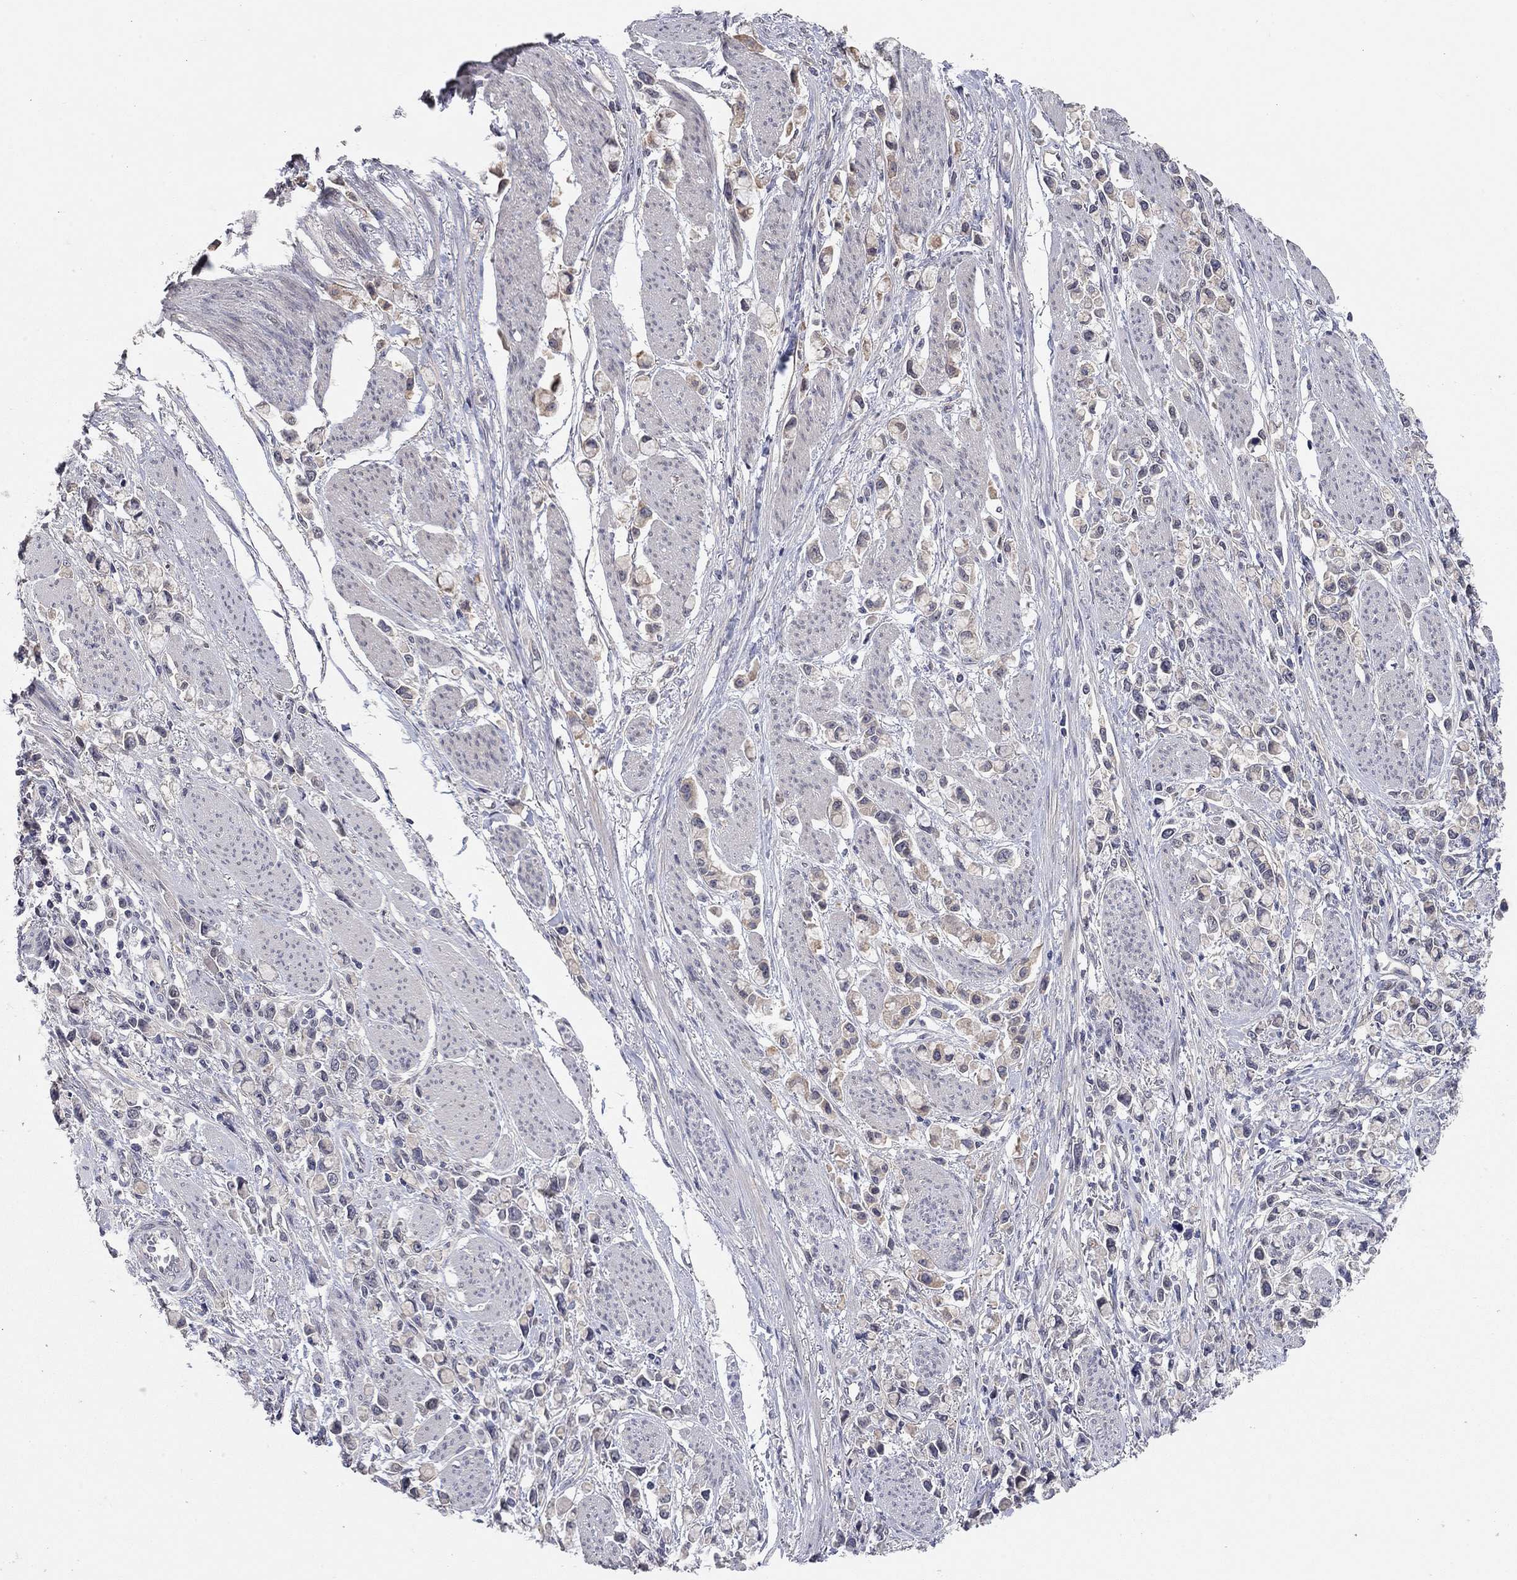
{"staining": {"intensity": "weak", "quantity": "25%-75%", "location": "cytoplasmic/membranous"}, "tissue": "stomach cancer", "cell_type": "Tumor cells", "image_type": "cancer", "snomed": [{"axis": "morphology", "description": "Adenocarcinoma, NOS"}, {"axis": "topography", "description": "Stomach"}], "caption": "Protein staining of adenocarcinoma (stomach) tissue displays weak cytoplasmic/membranous staining in about 25%-75% of tumor cells.", "gene": "WASF3", "patient": {"sex": "female", "age": 81}}